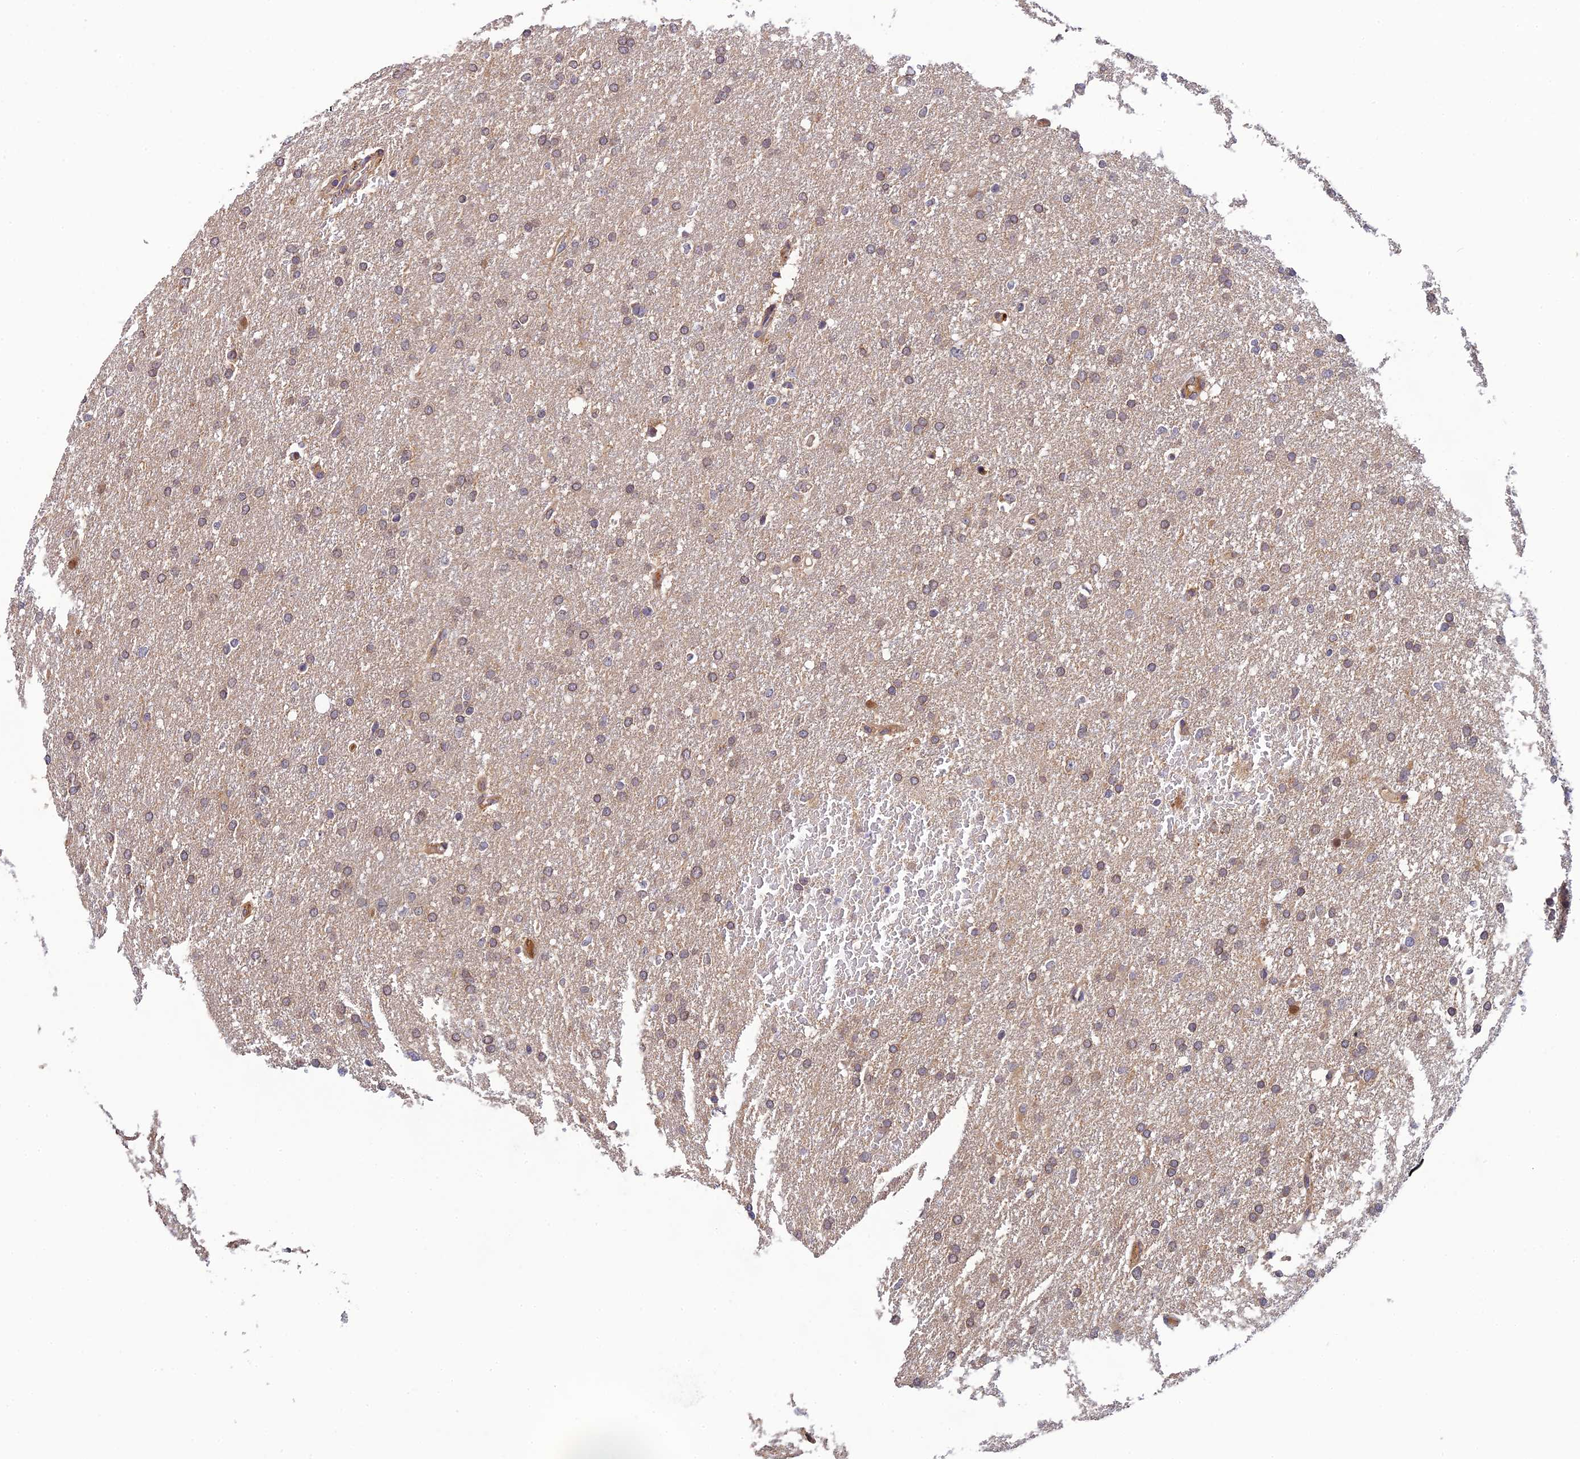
{"staining": {"intensity": "weak", "quantity": ">75%", "location": "cytoplasmic/membranous"}, "tissue": "glioma", "cell_type": "Tumor cells", "image_type": "cancer", "snomed": [{"axis": "morphology", "description": "Glioma, malignant, High grade"}, {"axis": "topography", "description": "Cerebral cortex"}], "caption": "Immunohistochemical staining of human glioma exhibits low levels of weak cytoplasmic/membranous protein expression in about >75% of tumor cells.", "gene": "P3H3", "patient": {"sex": "female", "age": 36}}